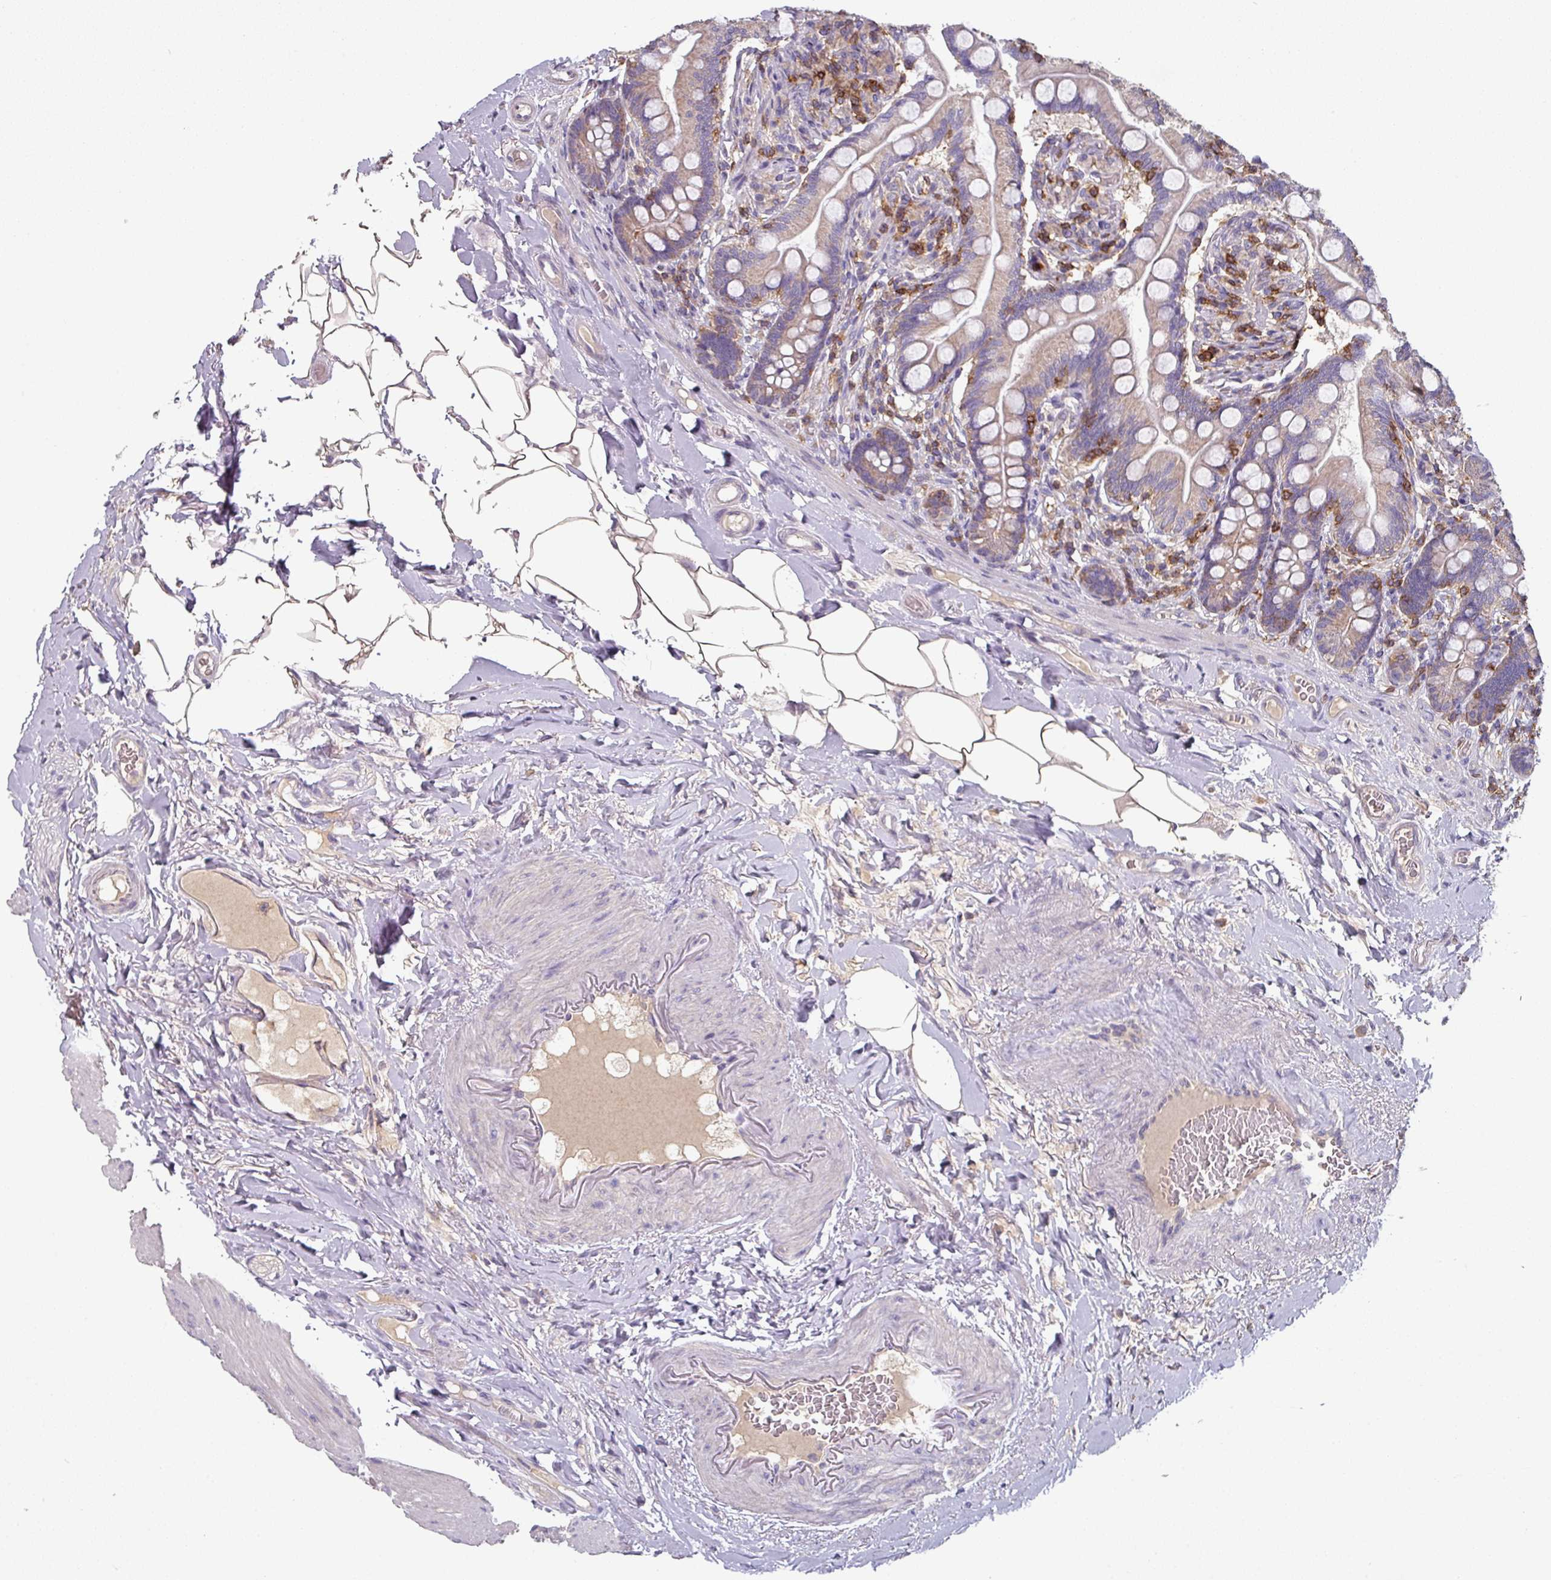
{"staining": {"intensity": "moderate", "quantity": "25%-75%", "location": "cytoplasmic/membranous"}, "tissue": "small intestine", "cell_type": "Glandular cells", "image_type": "normal", "snomed": [{"axis": "morphology", "description": "Normal tissue, NOS"}, {"axis": "topography", "description": "Small intestine"}], "caption": "A medium amount of moderate cytoplasmic/membranous staining is appreciated in about 25%-75% of glandular cells in unremarkable small intestine. (DAB (3,3'-diaminobenzidine) = brown stain, brightfield microscopy at high magnification).", "gene": "CD3G", "patient": {"sex": "female", "age": 64}}